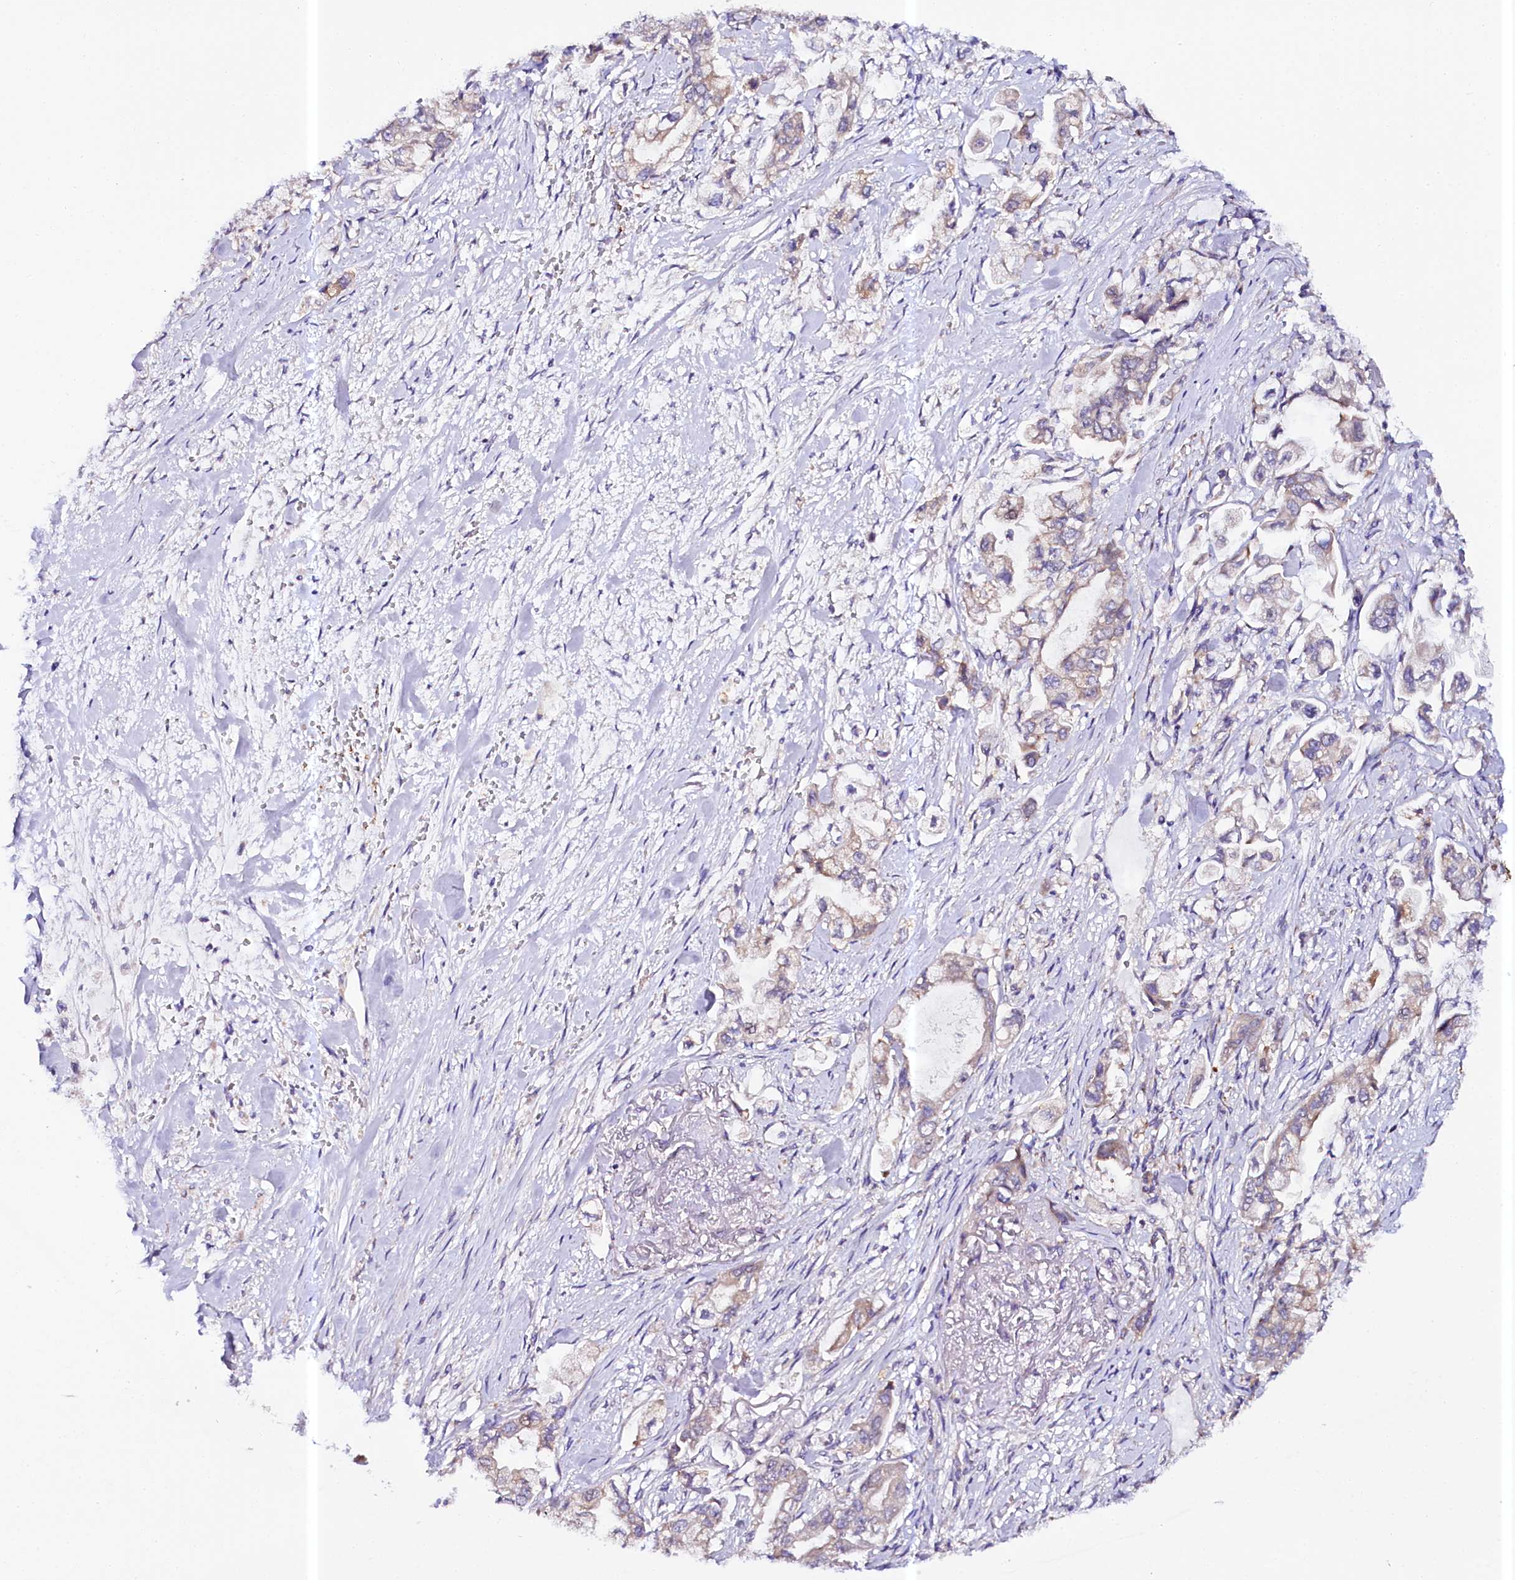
{"staining": {"intensity": "moderate", "quantity": ">75%", "location": "cytoplasmic/membranous"}, "tissue": "stomach cancer", "cell_type": "Tumor cells", "image_type": "cancer", "snomed": [{"axis": "morphology", "description": "Adenocarcinoma, NOS"}, {"axis": "topography", "description": "Stomach"}], "caption": "Immunohistochemical staining of adenocarcinoma (stomach) displays medium levels of moderate cytoplasmic/membranous positivity in approximately >75% of tumor cells.", "gene": "CEP295", "patient": {"sex": "male", "age": 62}}